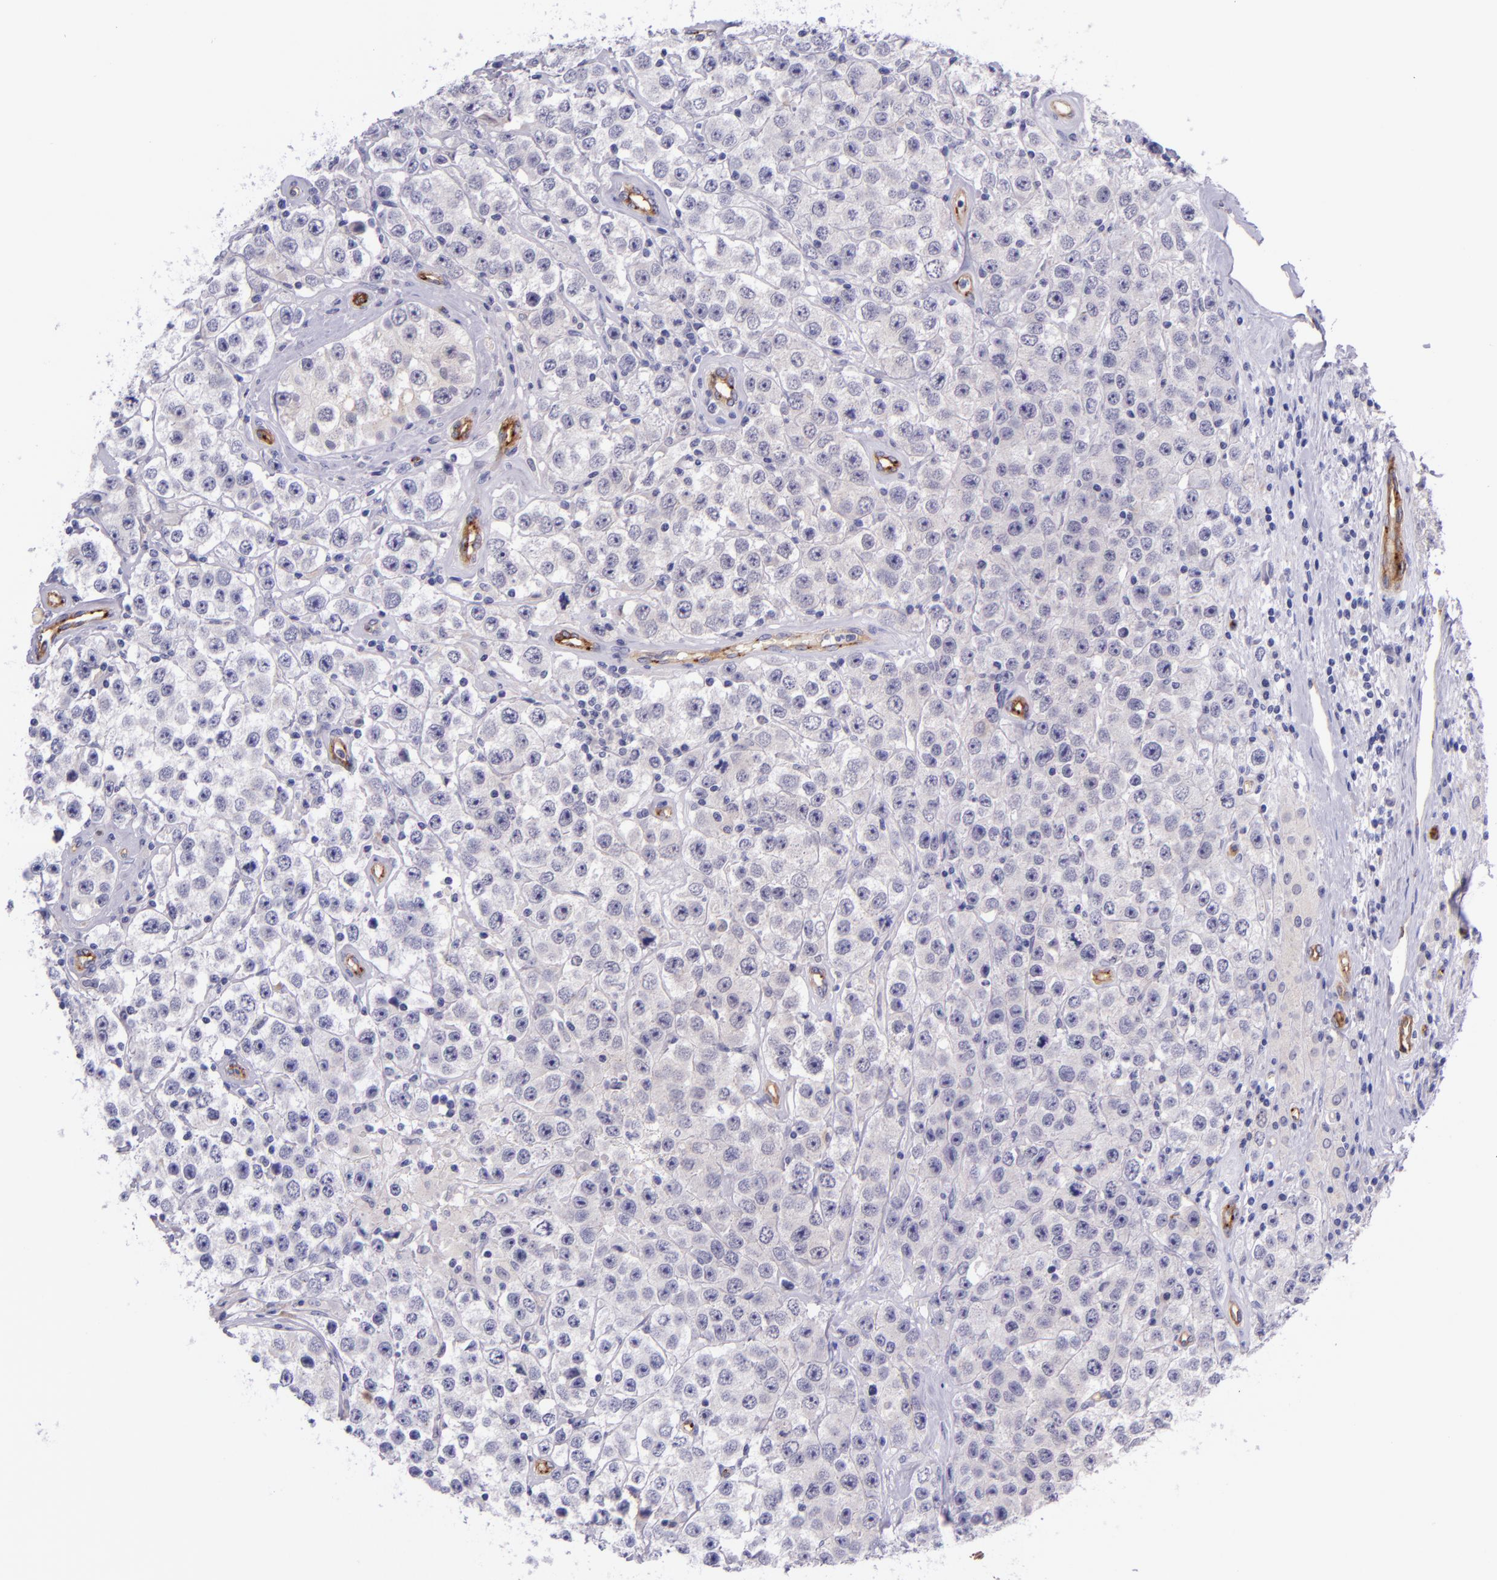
{"staining": {"intensity": "negative", "quantity": "none", "location": "none"}, "tissue": "testis cancer", "cell_type": "Tumor cells", "image_type": "cancer", "snomed": [{"axis": "morphology", "description": "Seminoma, NOS"}, {"axis": "topography", "description": "Testis"}], "caption": "Immunohistochemistry of human seminoma (testis) shows no expression in tumor cells.", "gene": "NOS3", "patient": {"sex": "male", "age": 52}}